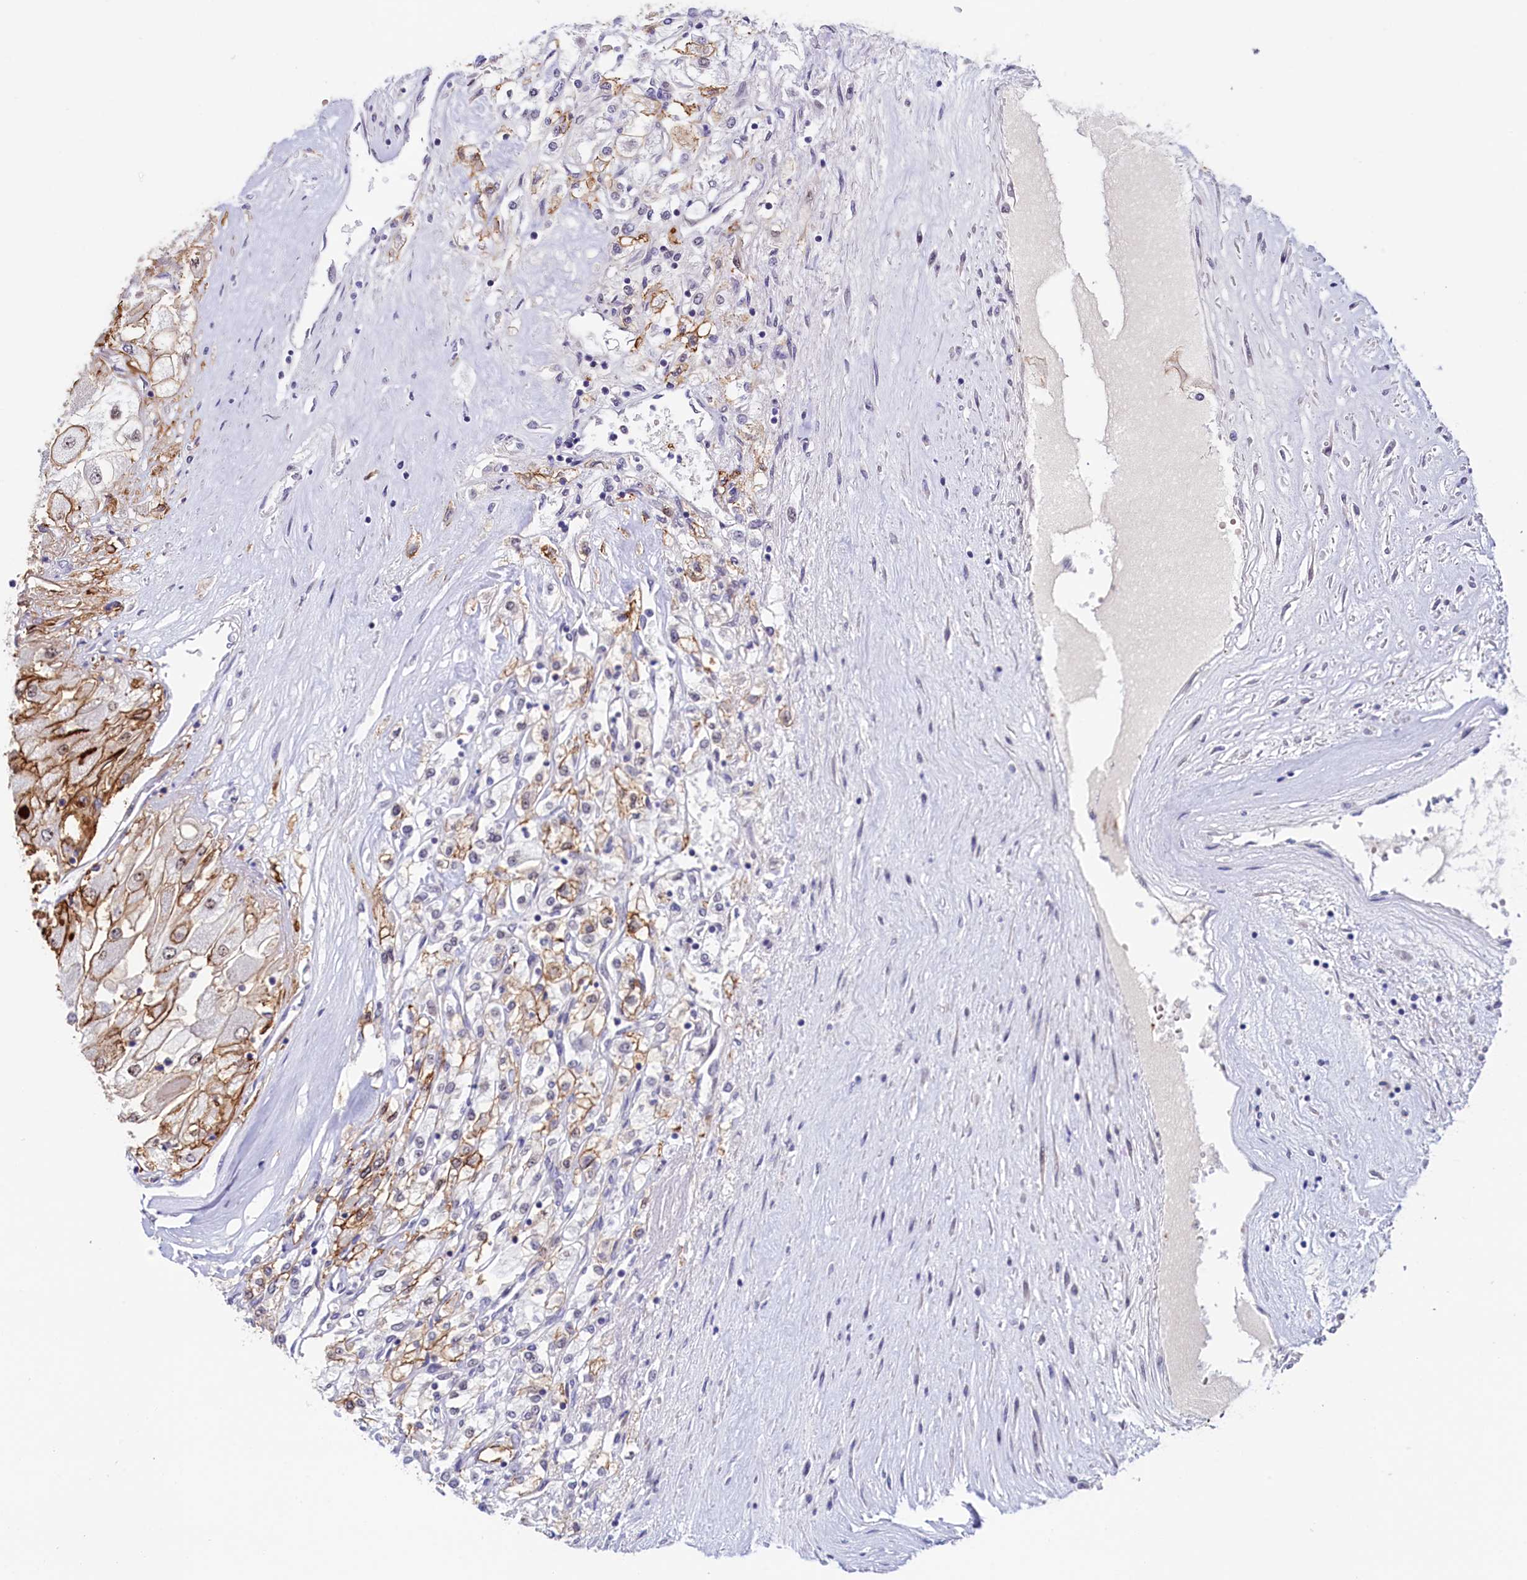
{"staining": {"intensity": "strong", "quantity": "25%-75%", "location": "cytoplasmic/membranous"}, "tissue": "renal cancer", "cell_type": "Tumor cells", "image_type": "cancer", "snomed": [{"axis": "morphology", "description": "Adenocarcinoma, NOS"}, {"axis": "topography", "description": "Kidney"}], "caption": "Immunohistochemical staining of human adenocarcinoma (renal) reveals high levels of strong cytoplasmic/membranous positivity in approximately 25%-75% of tumor cells.", "gene": "PACSIN3", "patient": {"sex": "male", "age": 80}}